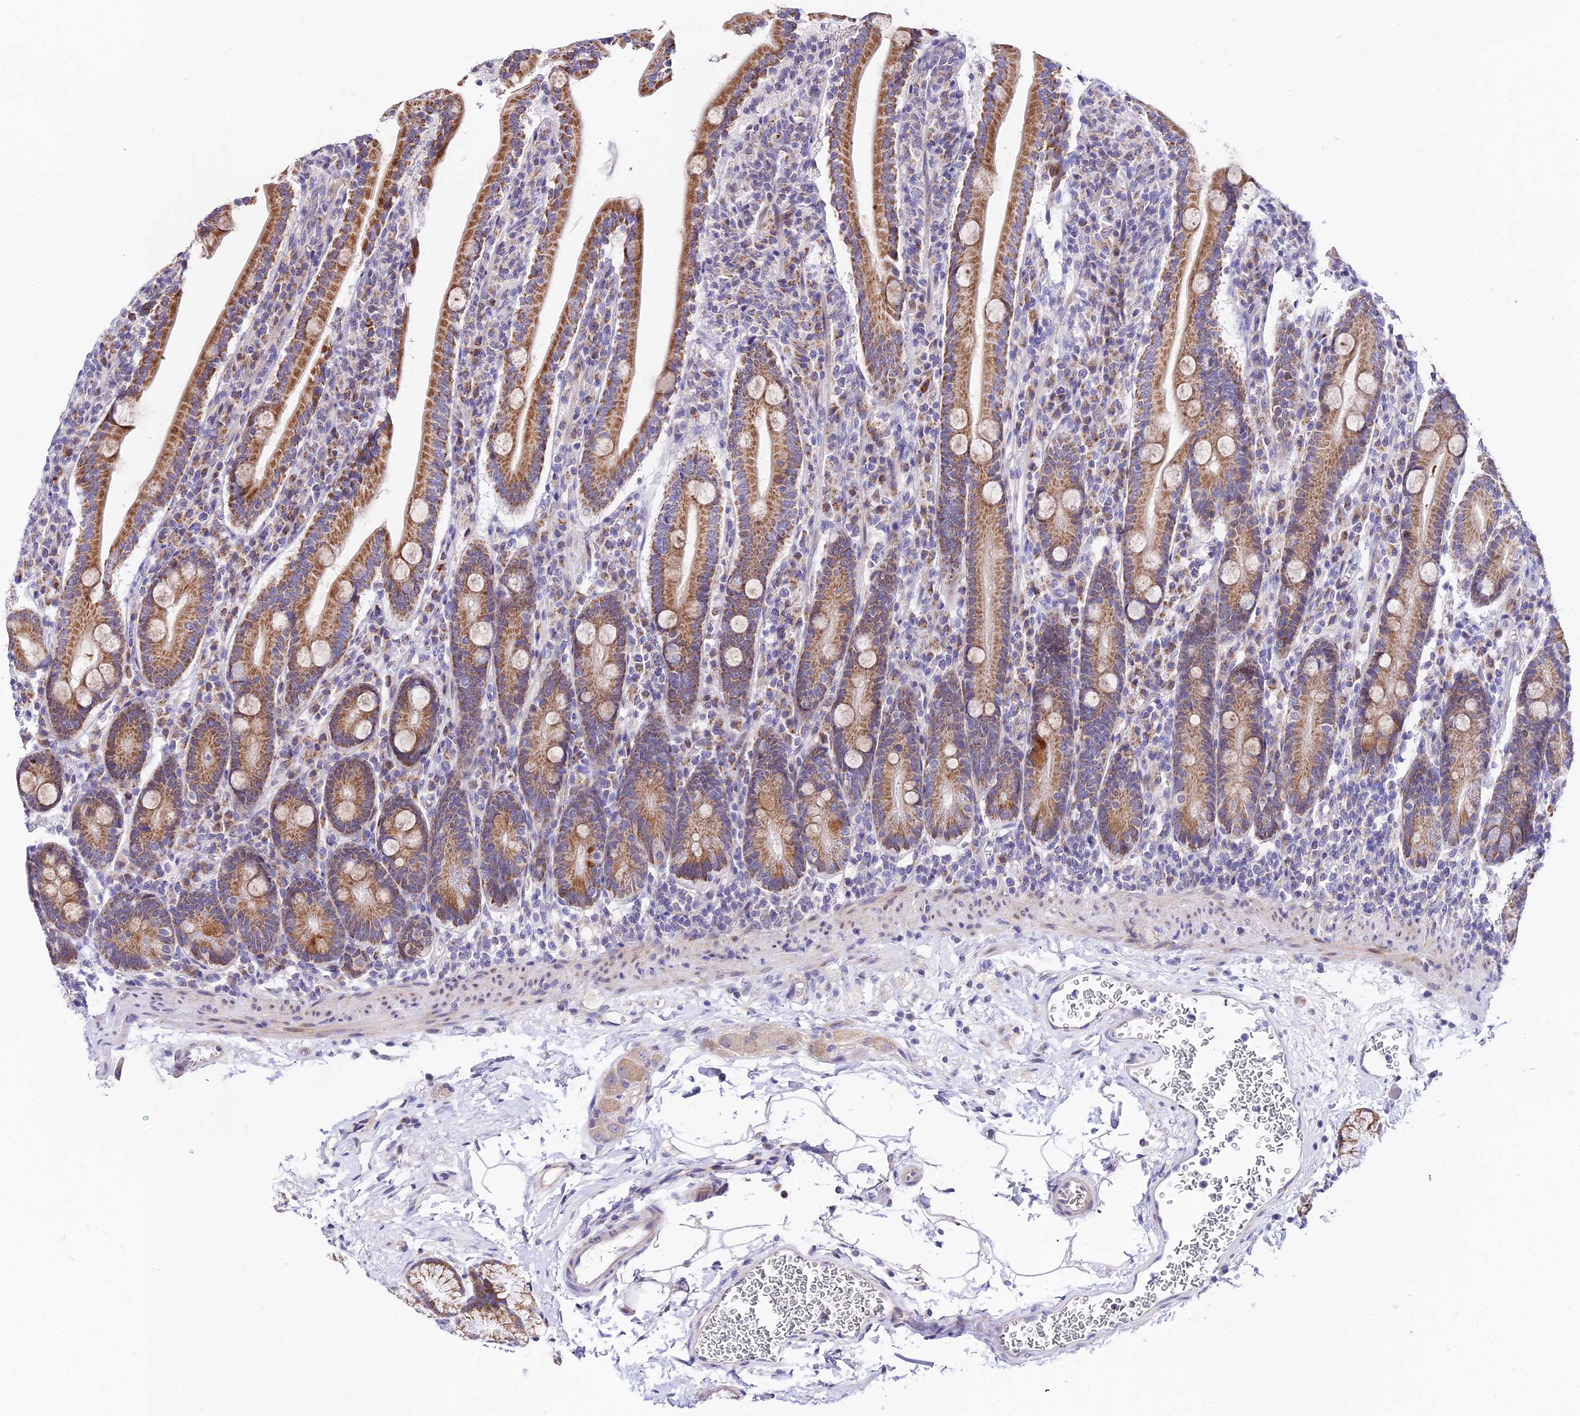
{"staining": {"intensity": "moderate", "quantity": ">75%", "location": "cytoplasmic/membranous"}, "tissue": "duodenum", "cell_type": "Glandular cells", "image_type": "normal", "snomed": [{"axis": "morphology", "description": "Normal tissue, NOS"}, {"axis": "topography", "description": "Duodenum"}], "caption": "Protein expression by immunohistochemistry exhibits moderate cytoplasmic/membranous positivity in about >75% of glandular cells in normal duodenum. Using DAB (brown) and hematoxylin (blue) stains, captured at high magnification using brightfield microscopy.", "gene": "ATP5PB", "patient": {"sex": "male", "age": 35}}